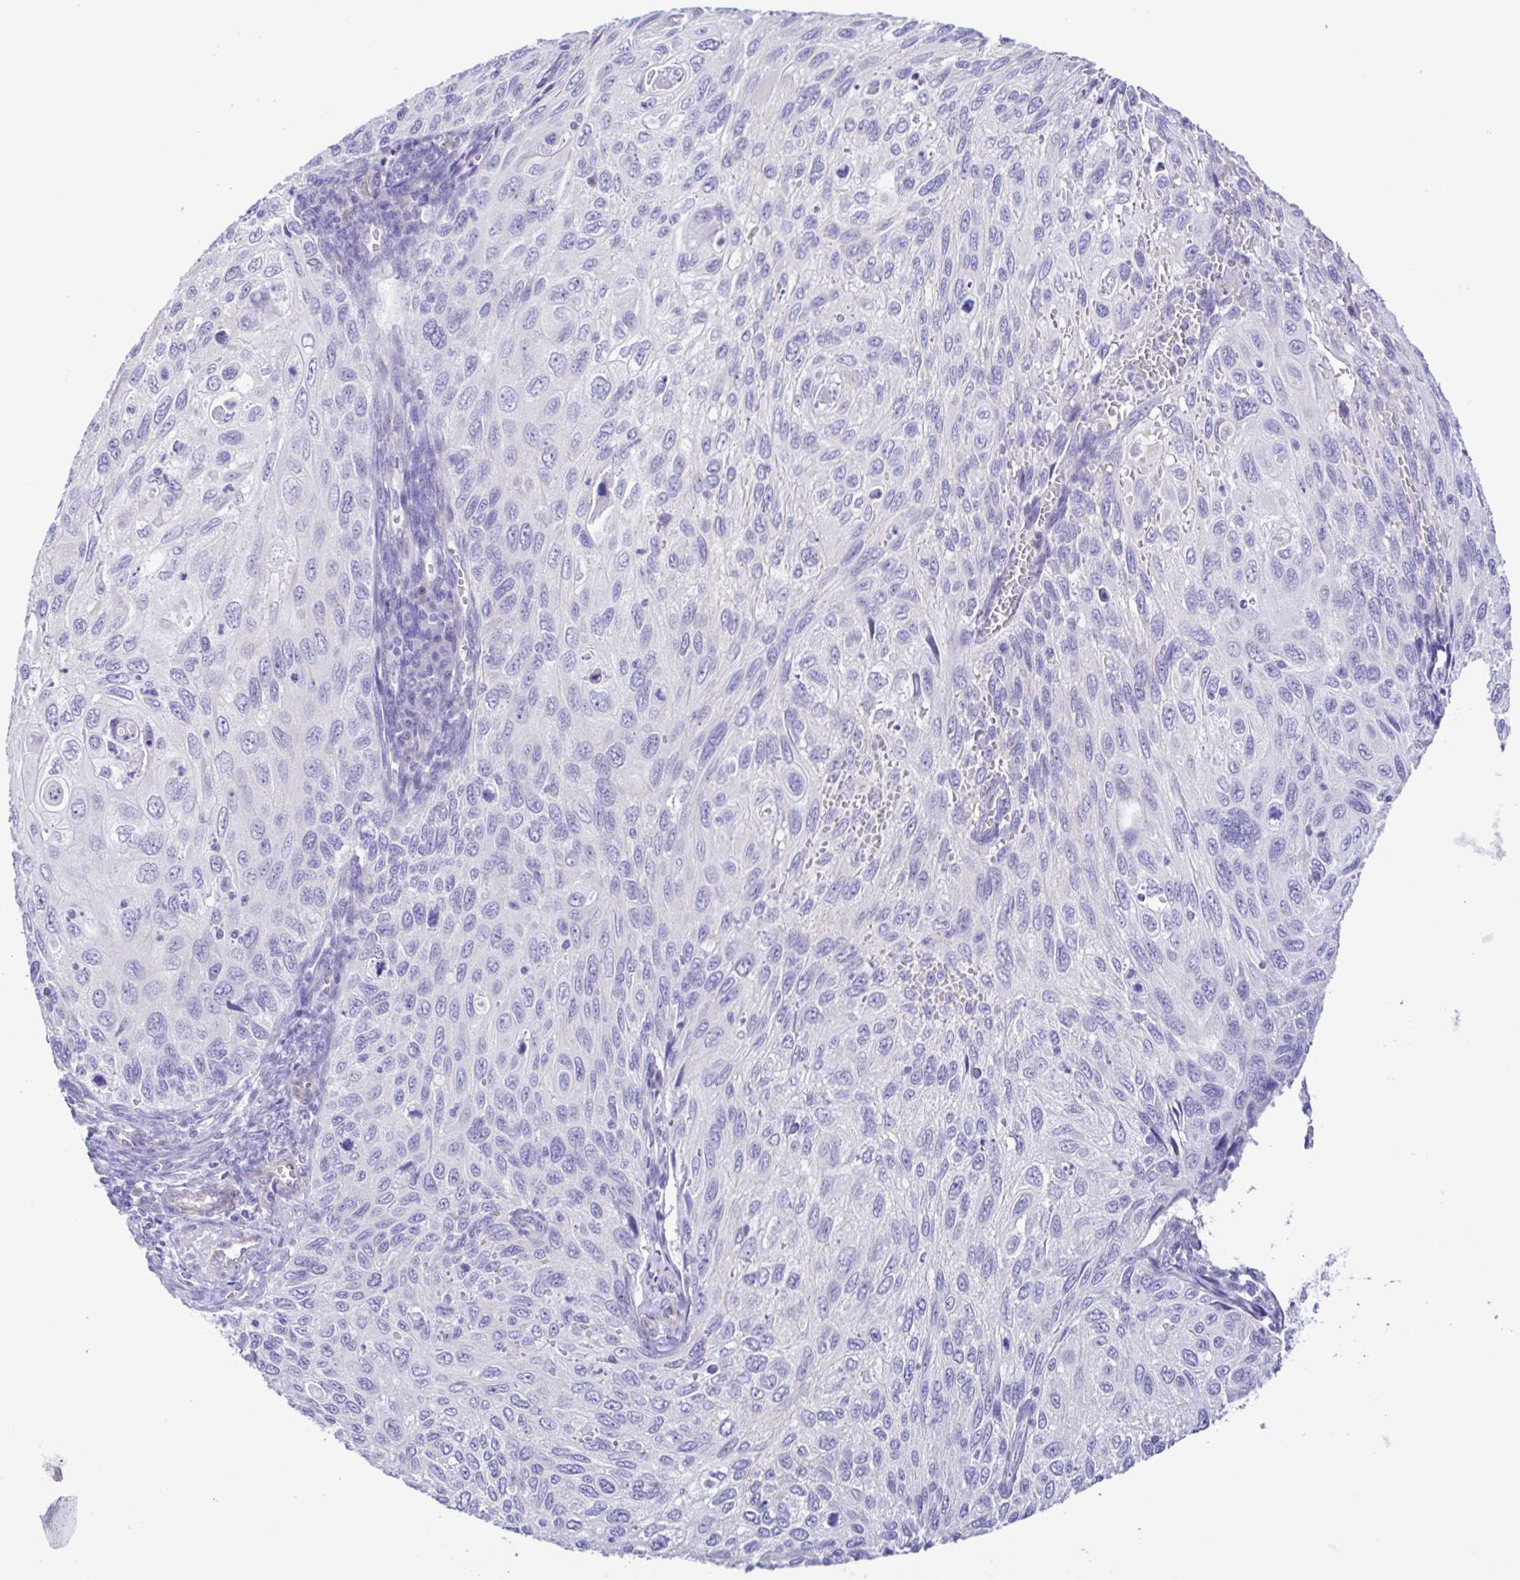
{"staining": {"intensity": "negative", "quantity": "none", "location": "none"}, "tissue": "cervical cancer", "cell_type": "Tumor cells", "image_type": "cancer", "snomed": [{"axis": "morphology", "description": "Squamous cell carcinoma, NOS"}, {"axis": "topography", "description": "Cervix"}], "caption": "Cervical cancer (squamous cell carcinoma) was stained to show a protein in brown. There is no significant positivity in tumor cells.", "gene": "CYP11A1", "patient": {"sex": "female", "age": 70}}